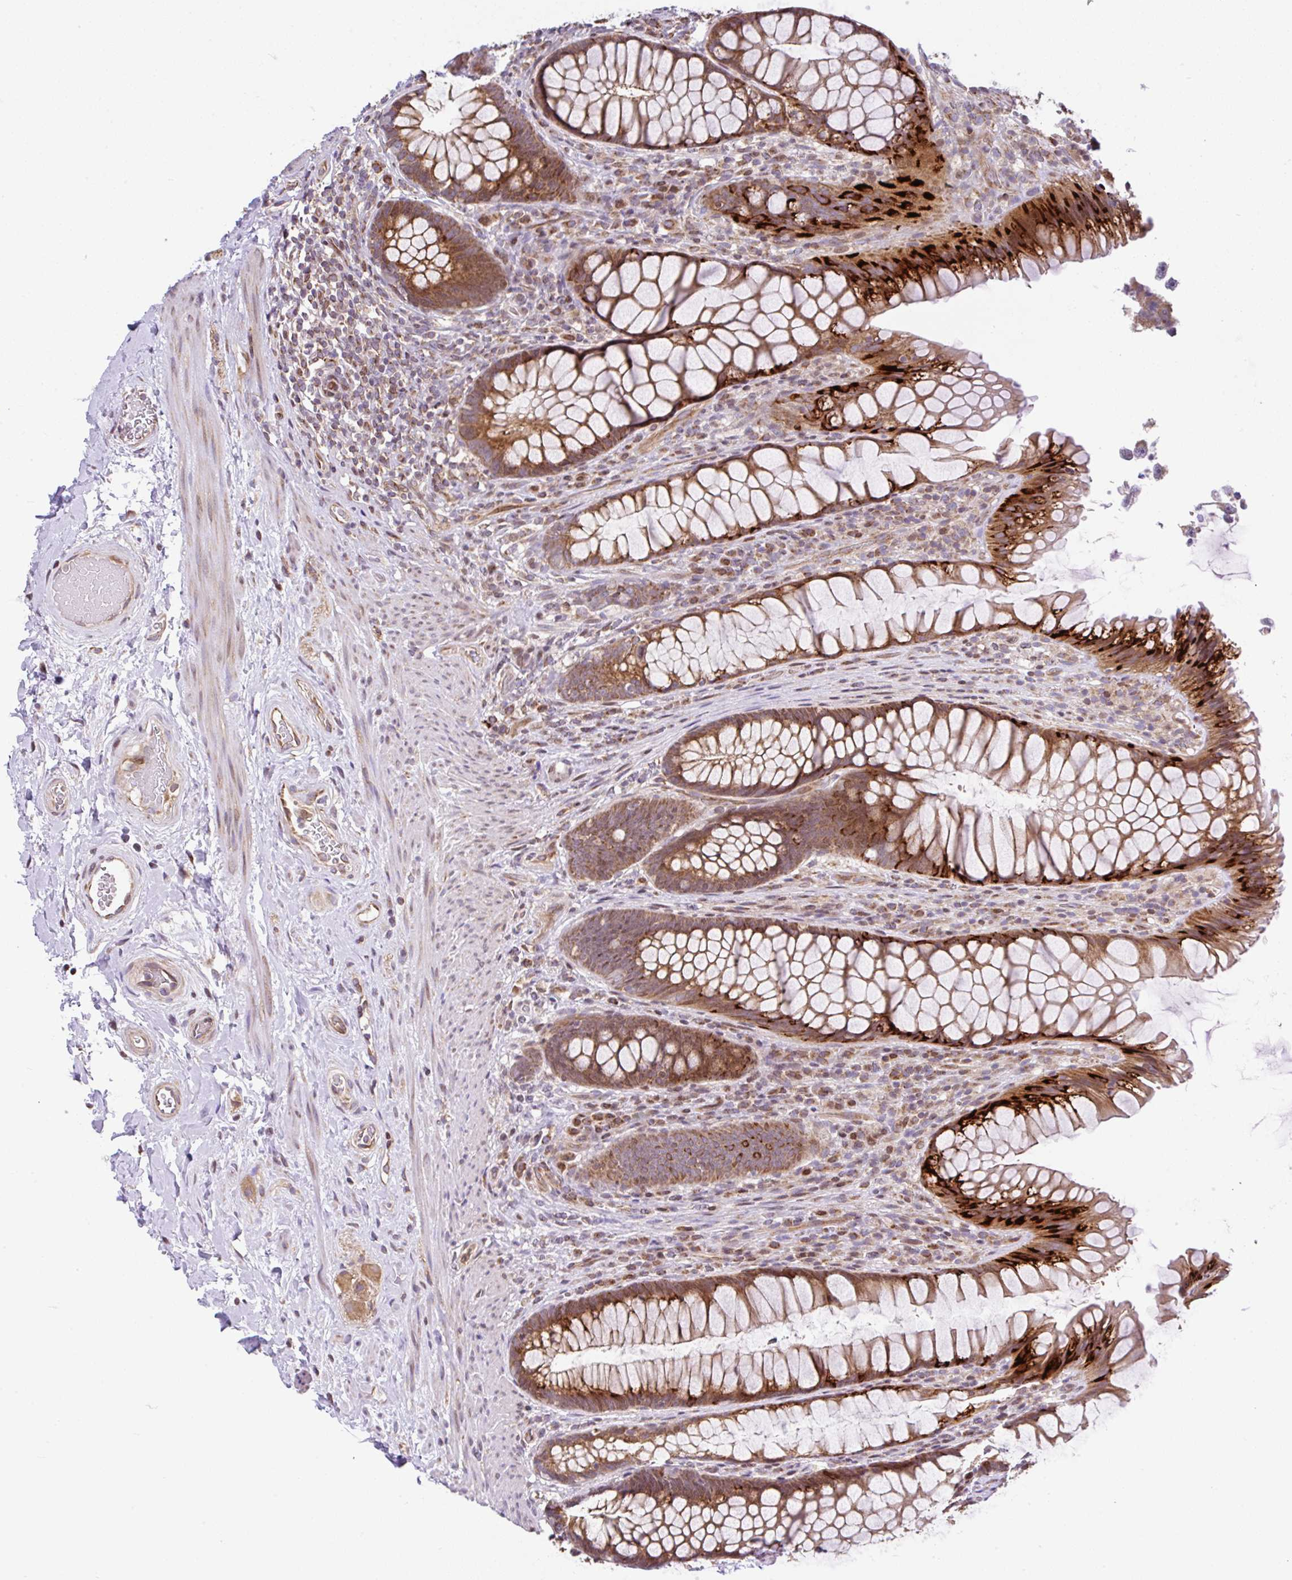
{"staining": {"intensity": "strong", "quantity": ">75%", "location": "cytoplasmic/membranous"}, "tissue": "rectum", "cell_type": "Glandular cells", "image_type": "normal", "snomed": [{"axis": "morphology", "description": "Normal tissue, NOS"}, {"axis": "topography", "description": "Rectum"}], "caption": "Immunohistochemistry (IHC) histopathology image of unremarkable rectum: human rectum stained using immunohistochemistry exhibits high levels of strong protein expression localized specifically in the cytoplasmic/membranous of glandular cells, appearing as a cytoplasmic/membranous brown color.", "gene": "FIGNL1", "patient": {"sex": "male", "age": 53}}